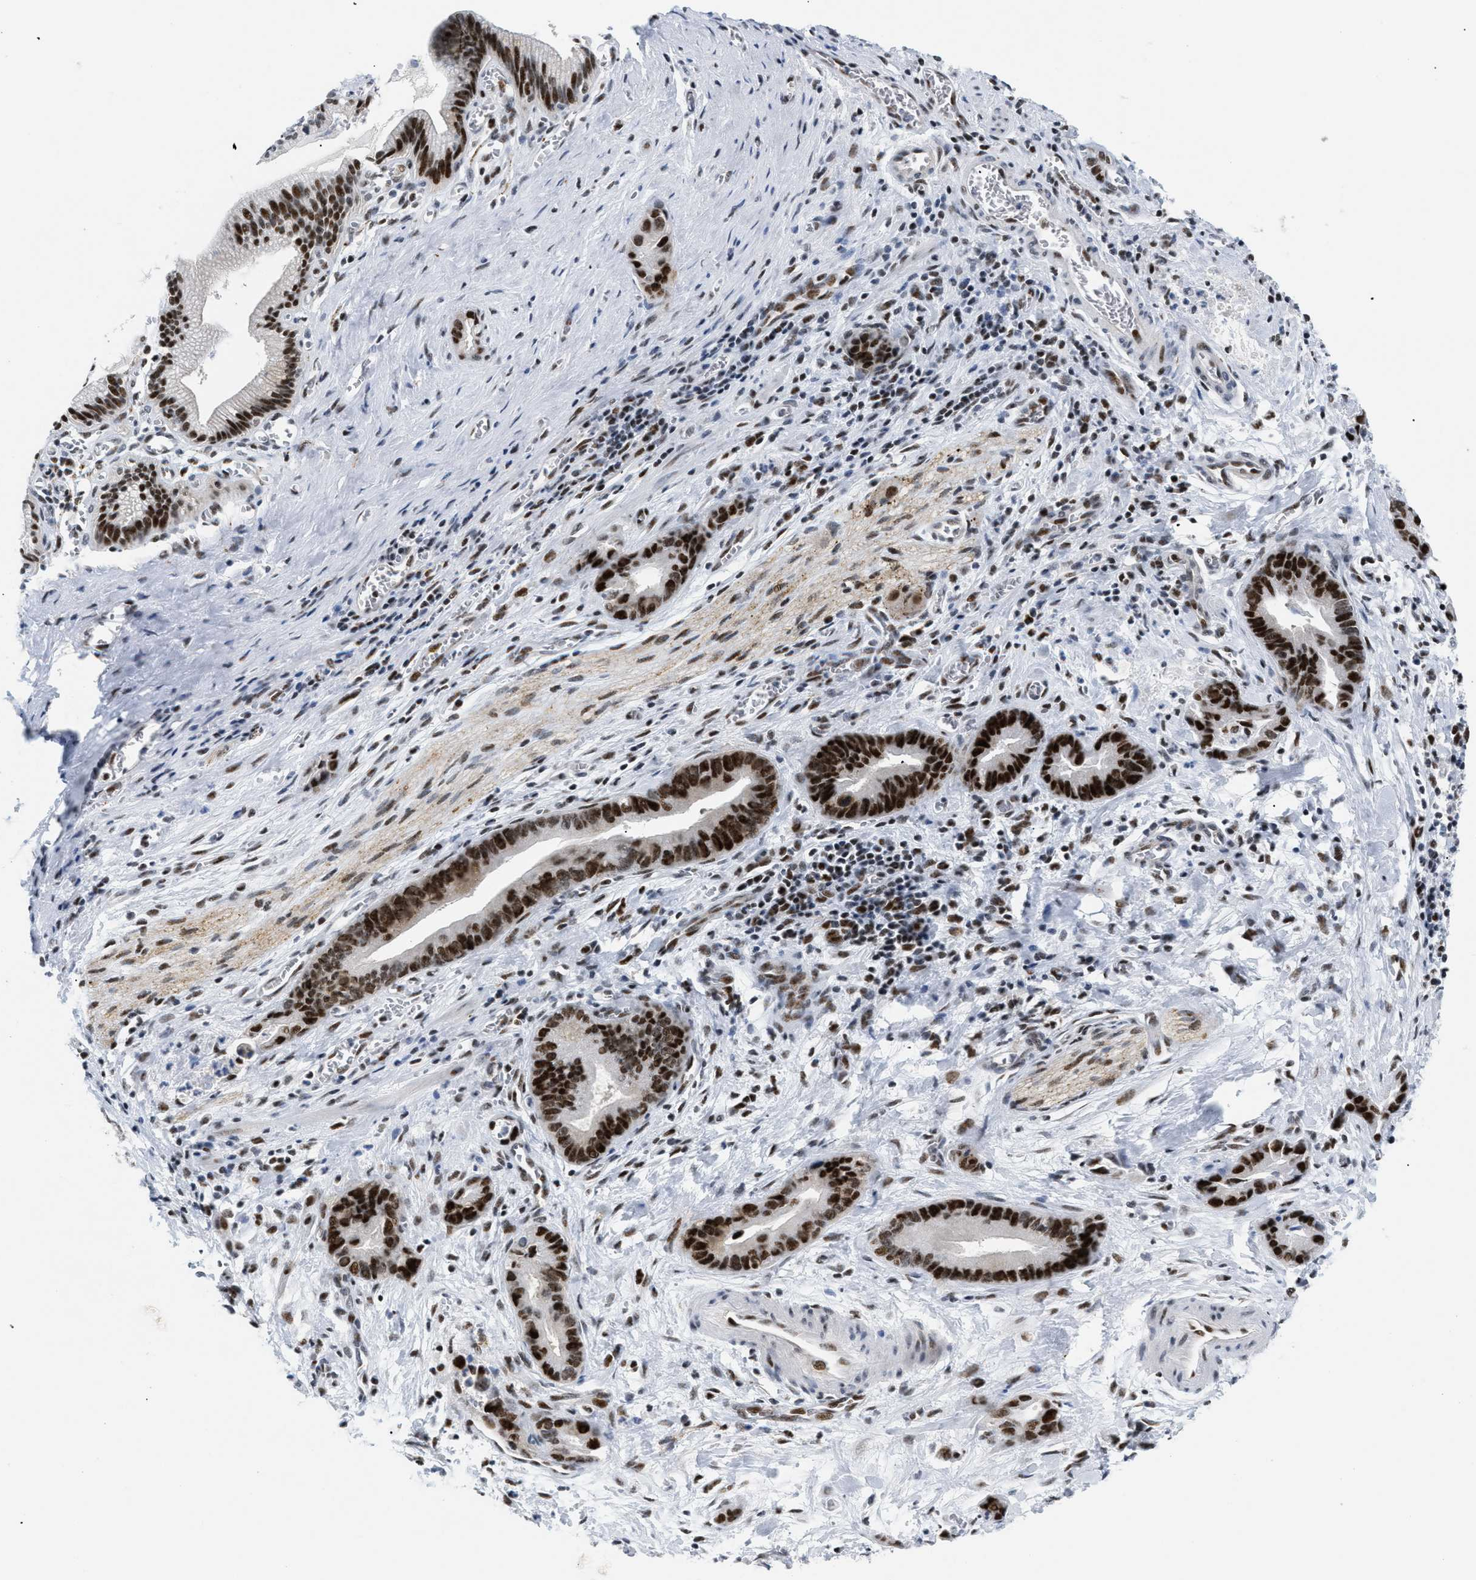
{"staining": {"intensity": "strong", "quantity": ">75%", "location": "nuclear"}, "tissue": "liver cancer", "cell_type": "Tumor cells", "image_type": "cancer", "snomed": [{"axis": "morphology", "description": "Cholangiocarcinoma"}, {"axis": "topography", "description": "Liver"}], "caption": "The immunohistochemical stain shows strong nuclear positivity in tumor cells of liver cancer (cholangiocarcinoma) tissue.", "gene": "MED1", "patient": {"sex": "female", "age": 55}}